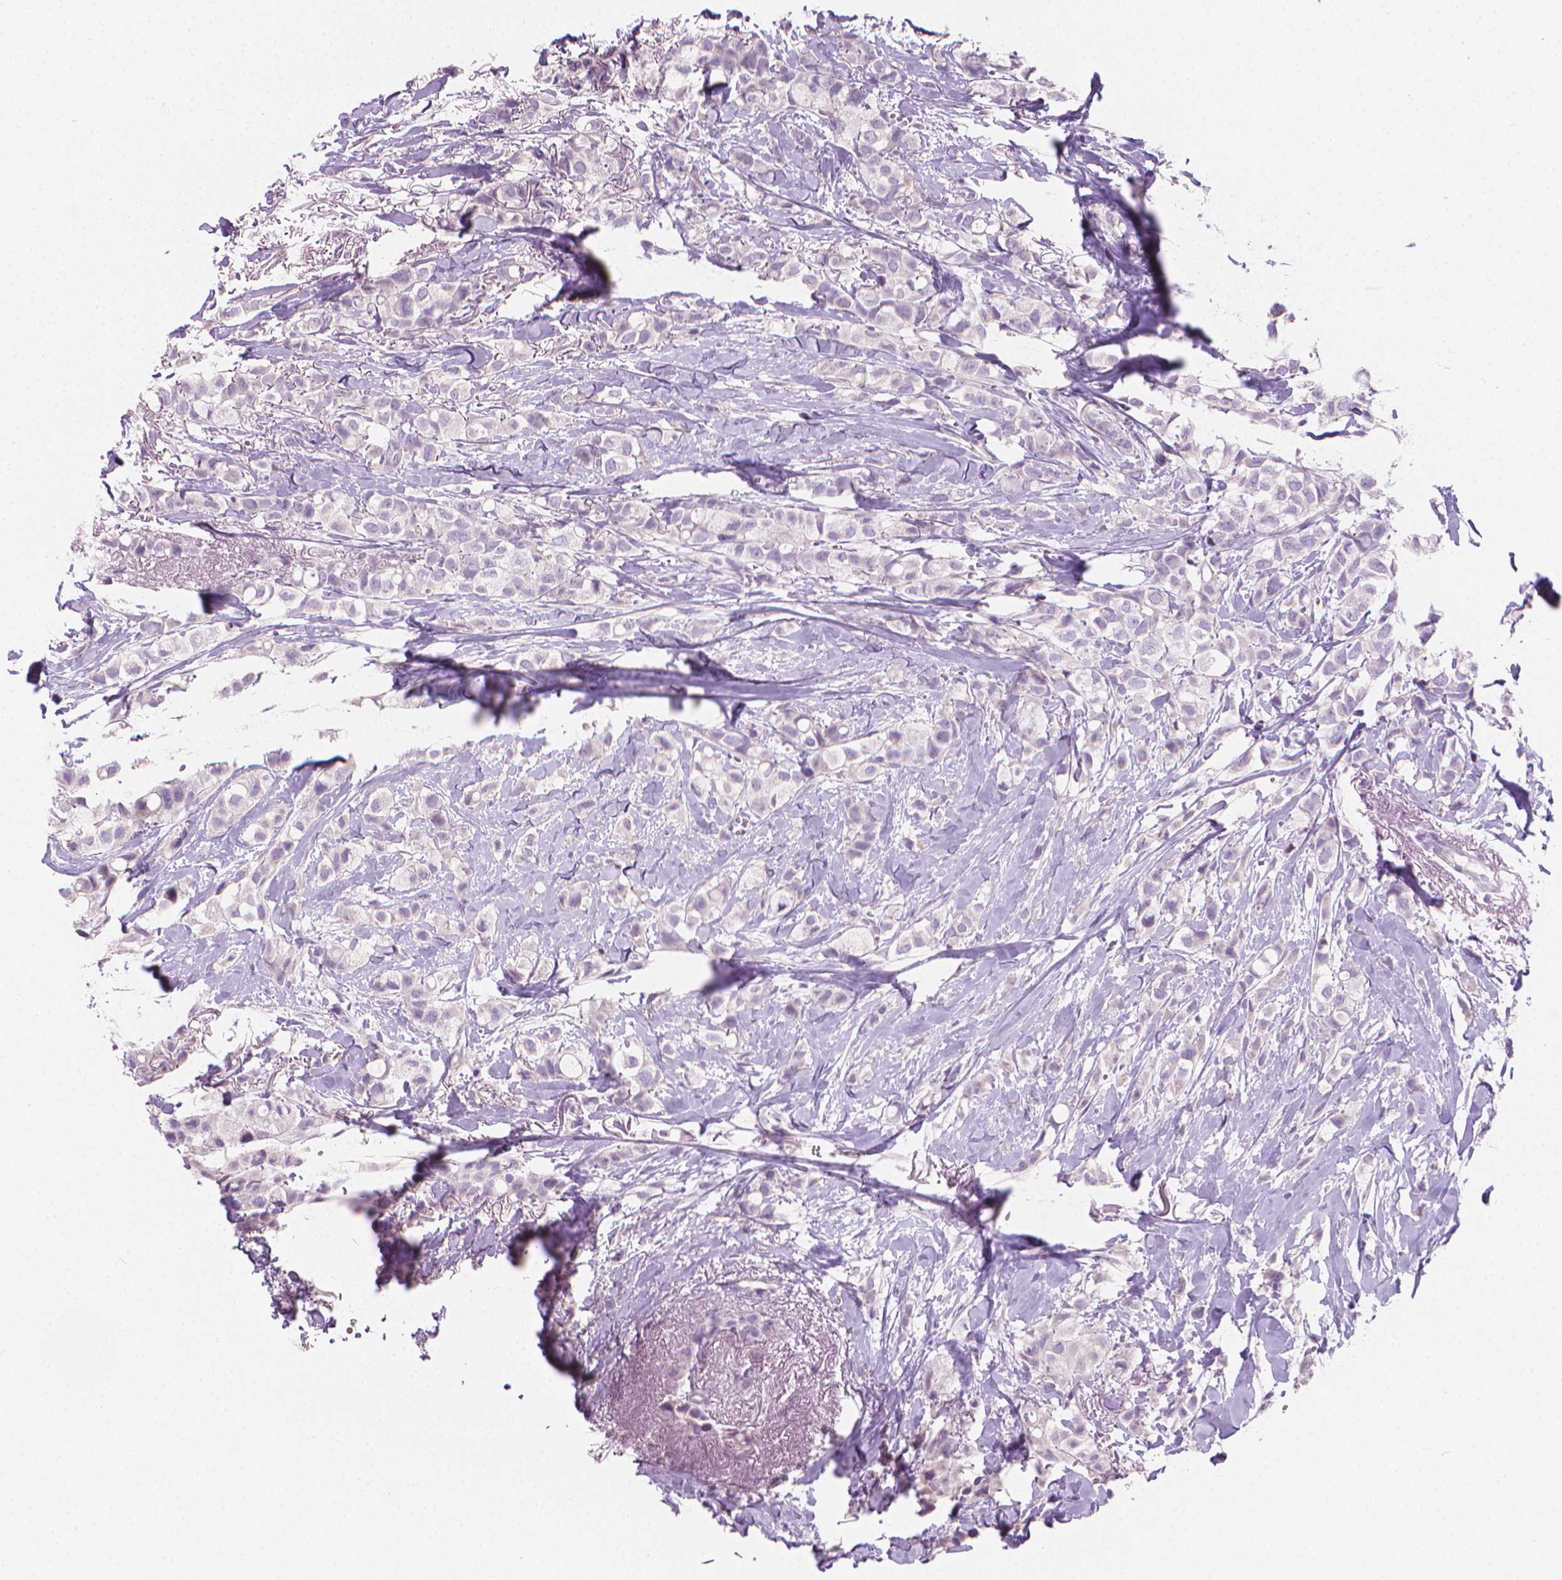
{"staining": {"intensity": "negative", "quantity": "none", "location": "none"}, "tissue": "breast cancer", "cell_type": "Tumor cells", "image_type": "cancer", "snomed": [{"axis": "morphology", "description": "Duct carcinoma"}, {"axis": "topography", "description": "Breast"}], "caption": "IHC of breast cancer displays no positivity in tumor cells.", "gene": "CLXN", "patient": {"sex": "female", "age": 85}}